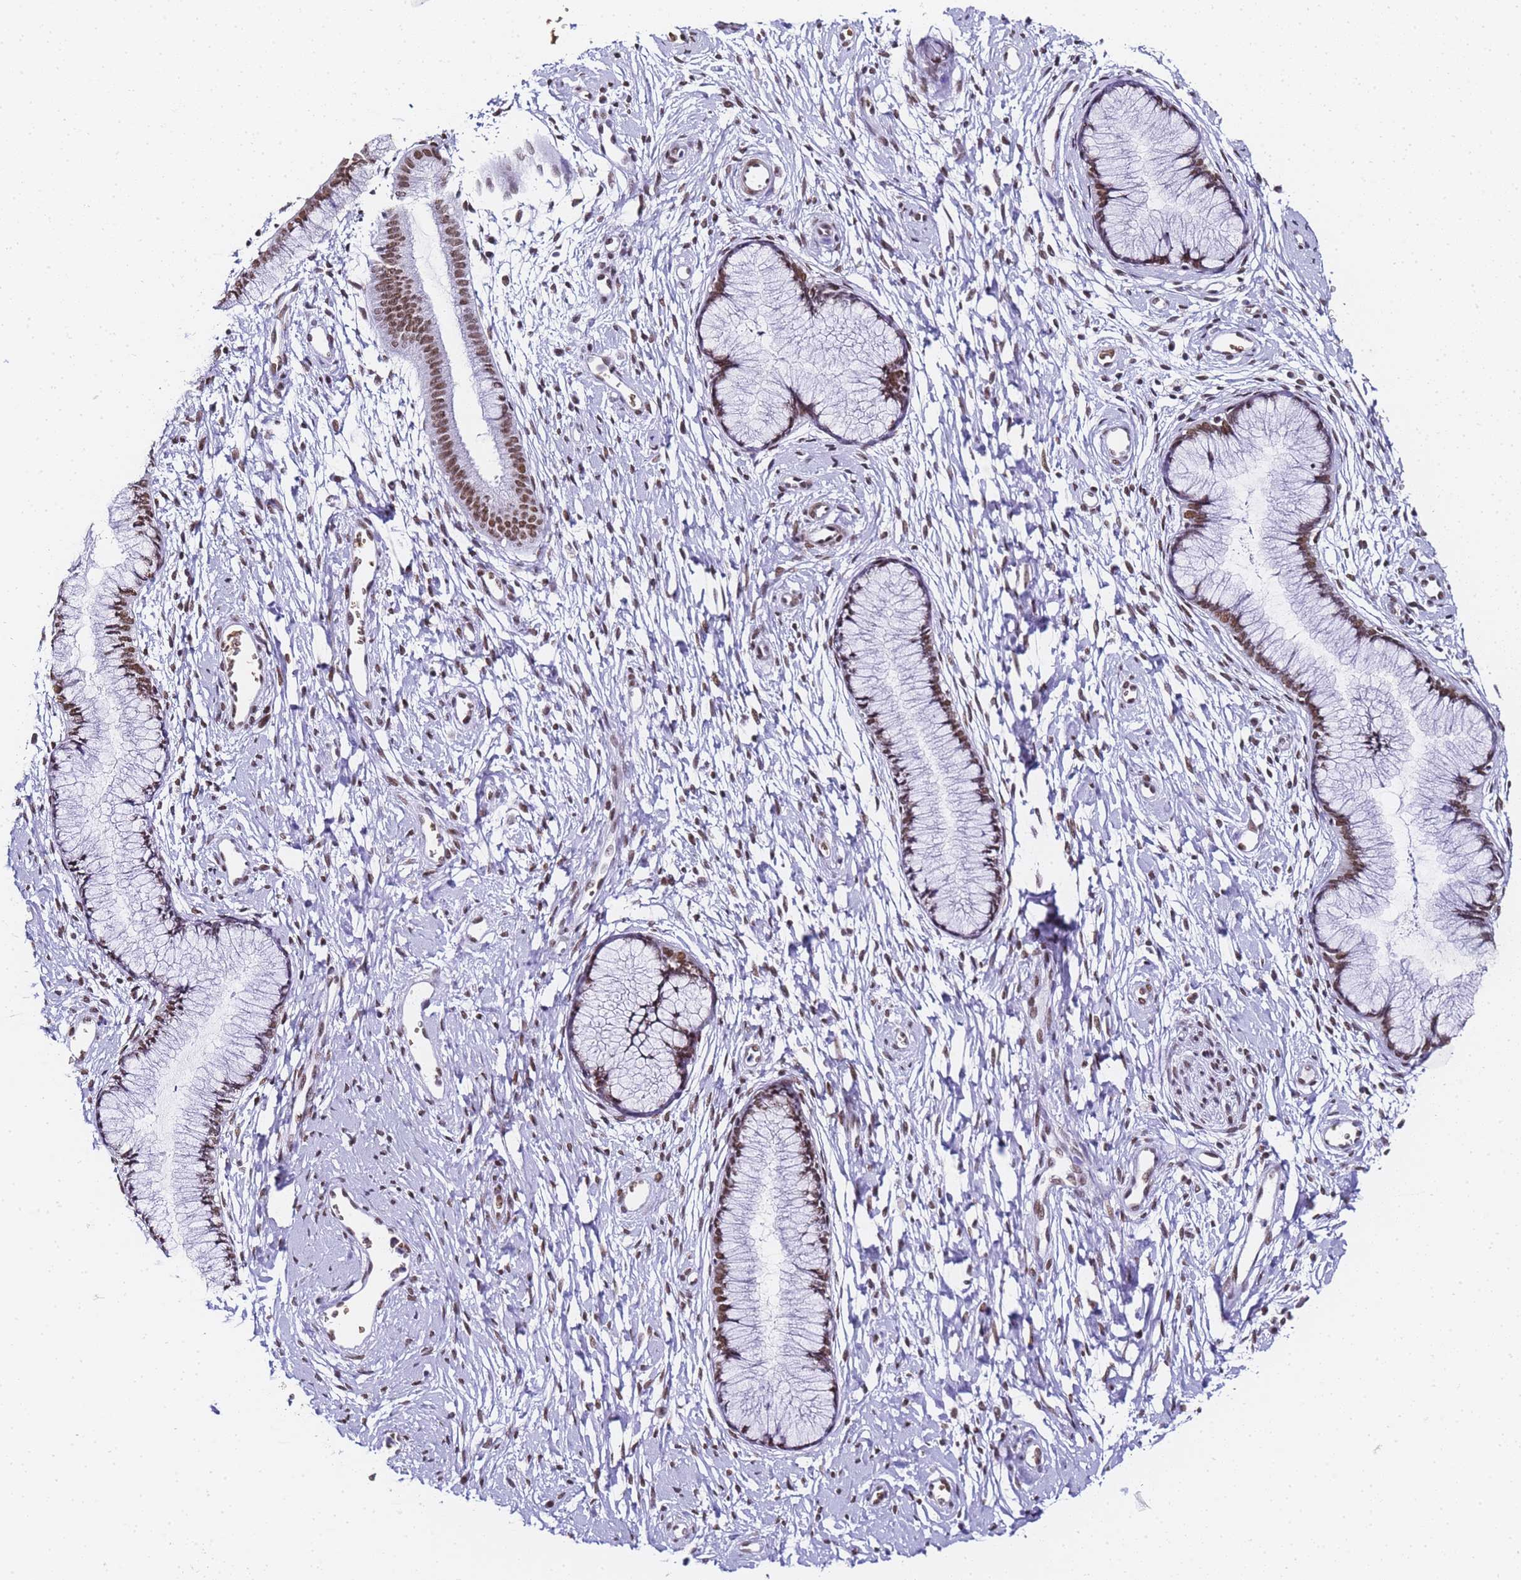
{"staining": {"intensity": "moderate", "quantity": "25%-75%", "location": "nuclear"}, "tissue": "cervix", "cell_type": "Glandular cells", "image_type": "normal", "snomed": [{"axis": "morphology", "description": "Normal tissue, NOS"}, {"axis": "topography", "description": "Cervix"}], "caption": "Immunohistochemical staining of benign cervix displays 25%-75% levels of moderate nuclear protein staining in about 25%-75% of glandular cells.", "gene": "POLR1A", "patient": {"sex": "female", "age": 42}}